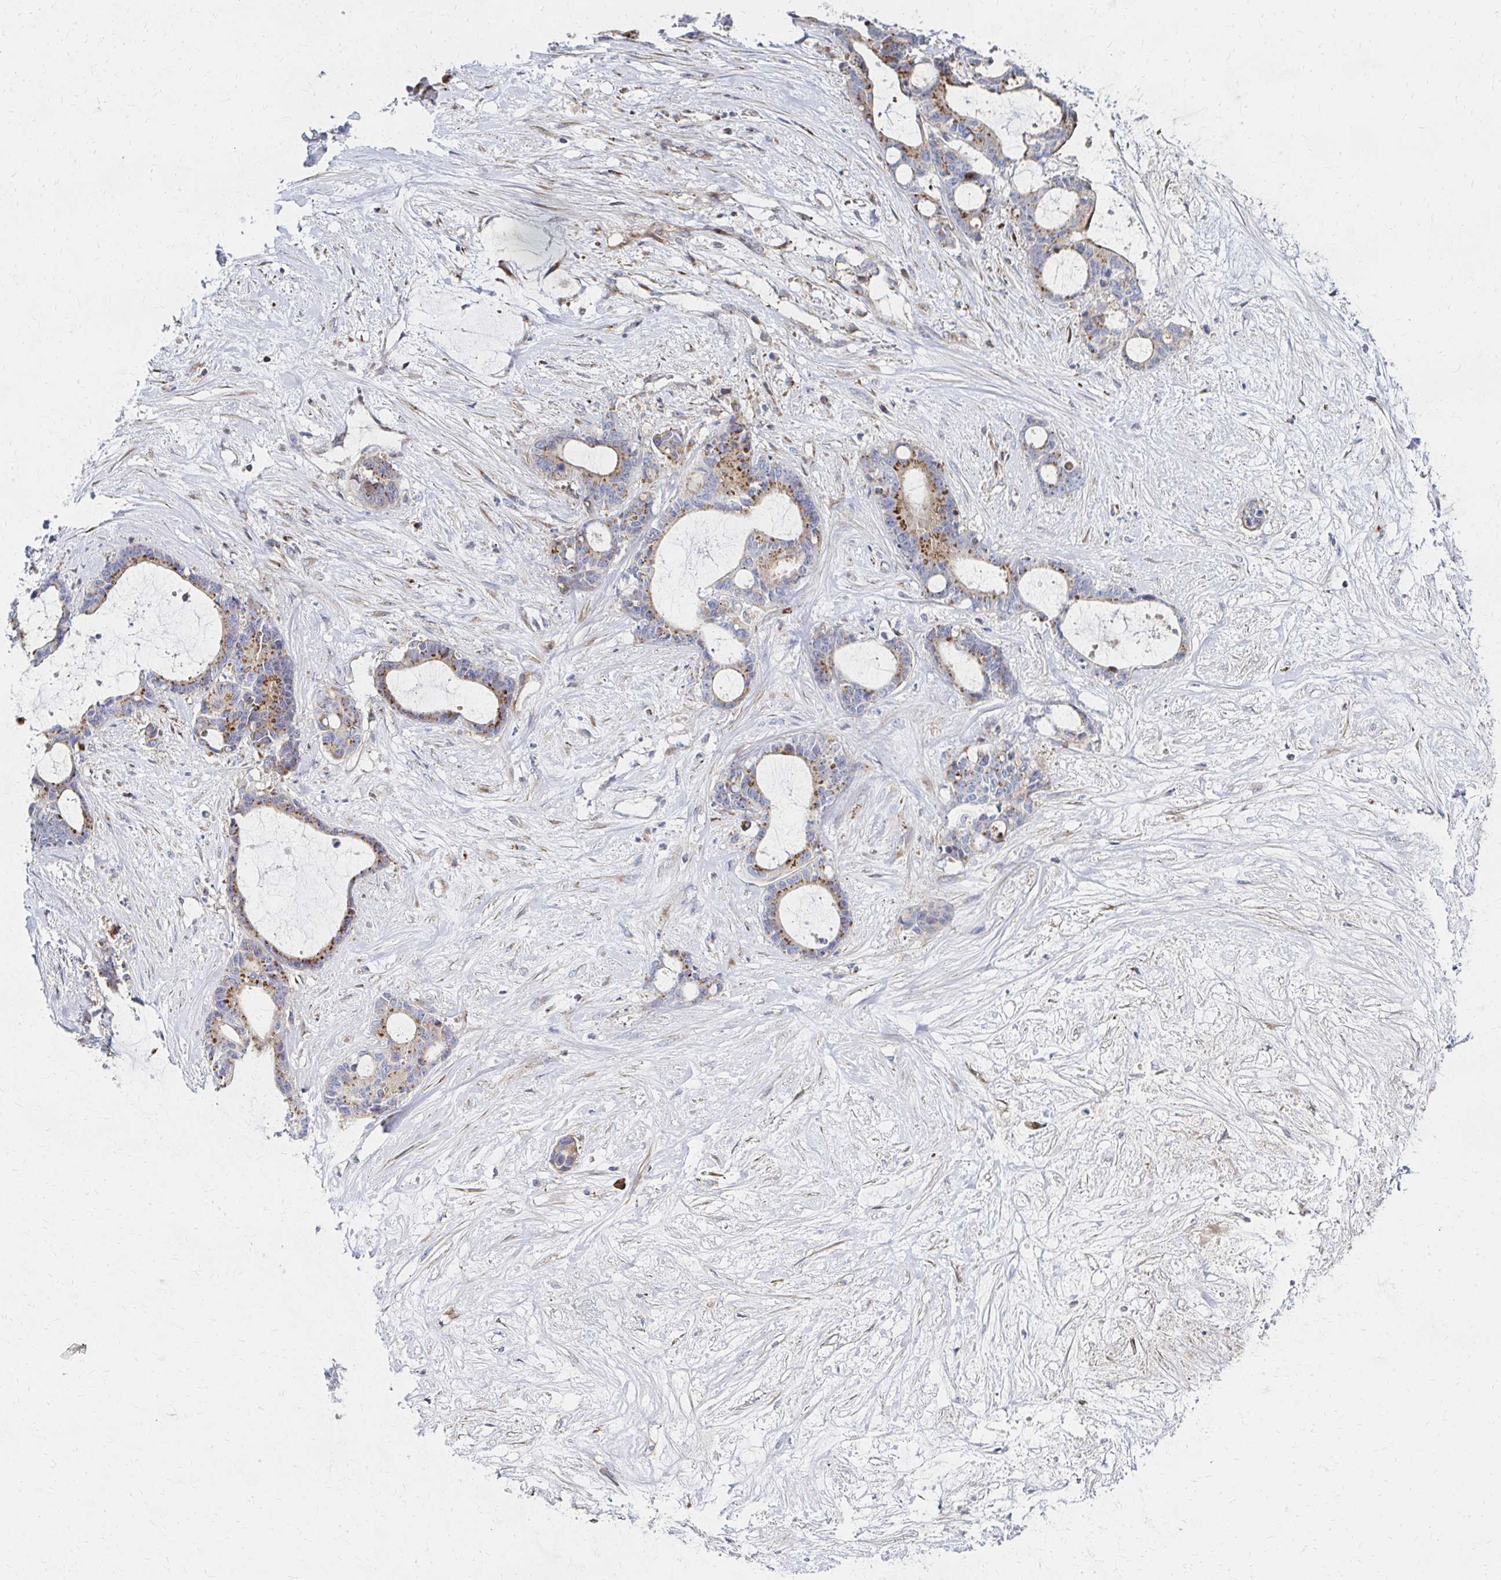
{"staining": {"intensity": "strong", "quantity": "25%-75%", "location": "cytoplasmic/membranous"}, "tissue": "liver cancer", "cell_type": "Tumor cells", "image_type": "cancer", "snomed": [{"axis": "morphology", "description": "Normal tissue, NOS"}, {"axis": "morphology", "description": "Cholangiocarcinoma"}, {"axis": "topography", "description": "Liver"}, {"axis": "topography", "description": "Peripheral nerve tissue"}], "caption": "Cholangiocarcinoma (liver) stained with immunohistochemistry exhibits strong cytoplasmic/membranous staining in approximately 25%-75% of tumor cells. (Stains: DAB in brown, nuclei in blue, Microscopy: brightfield microscopy at high magnification).", "gene": "MAN1A1", "patient": {"sex": "female", "age": 73}}